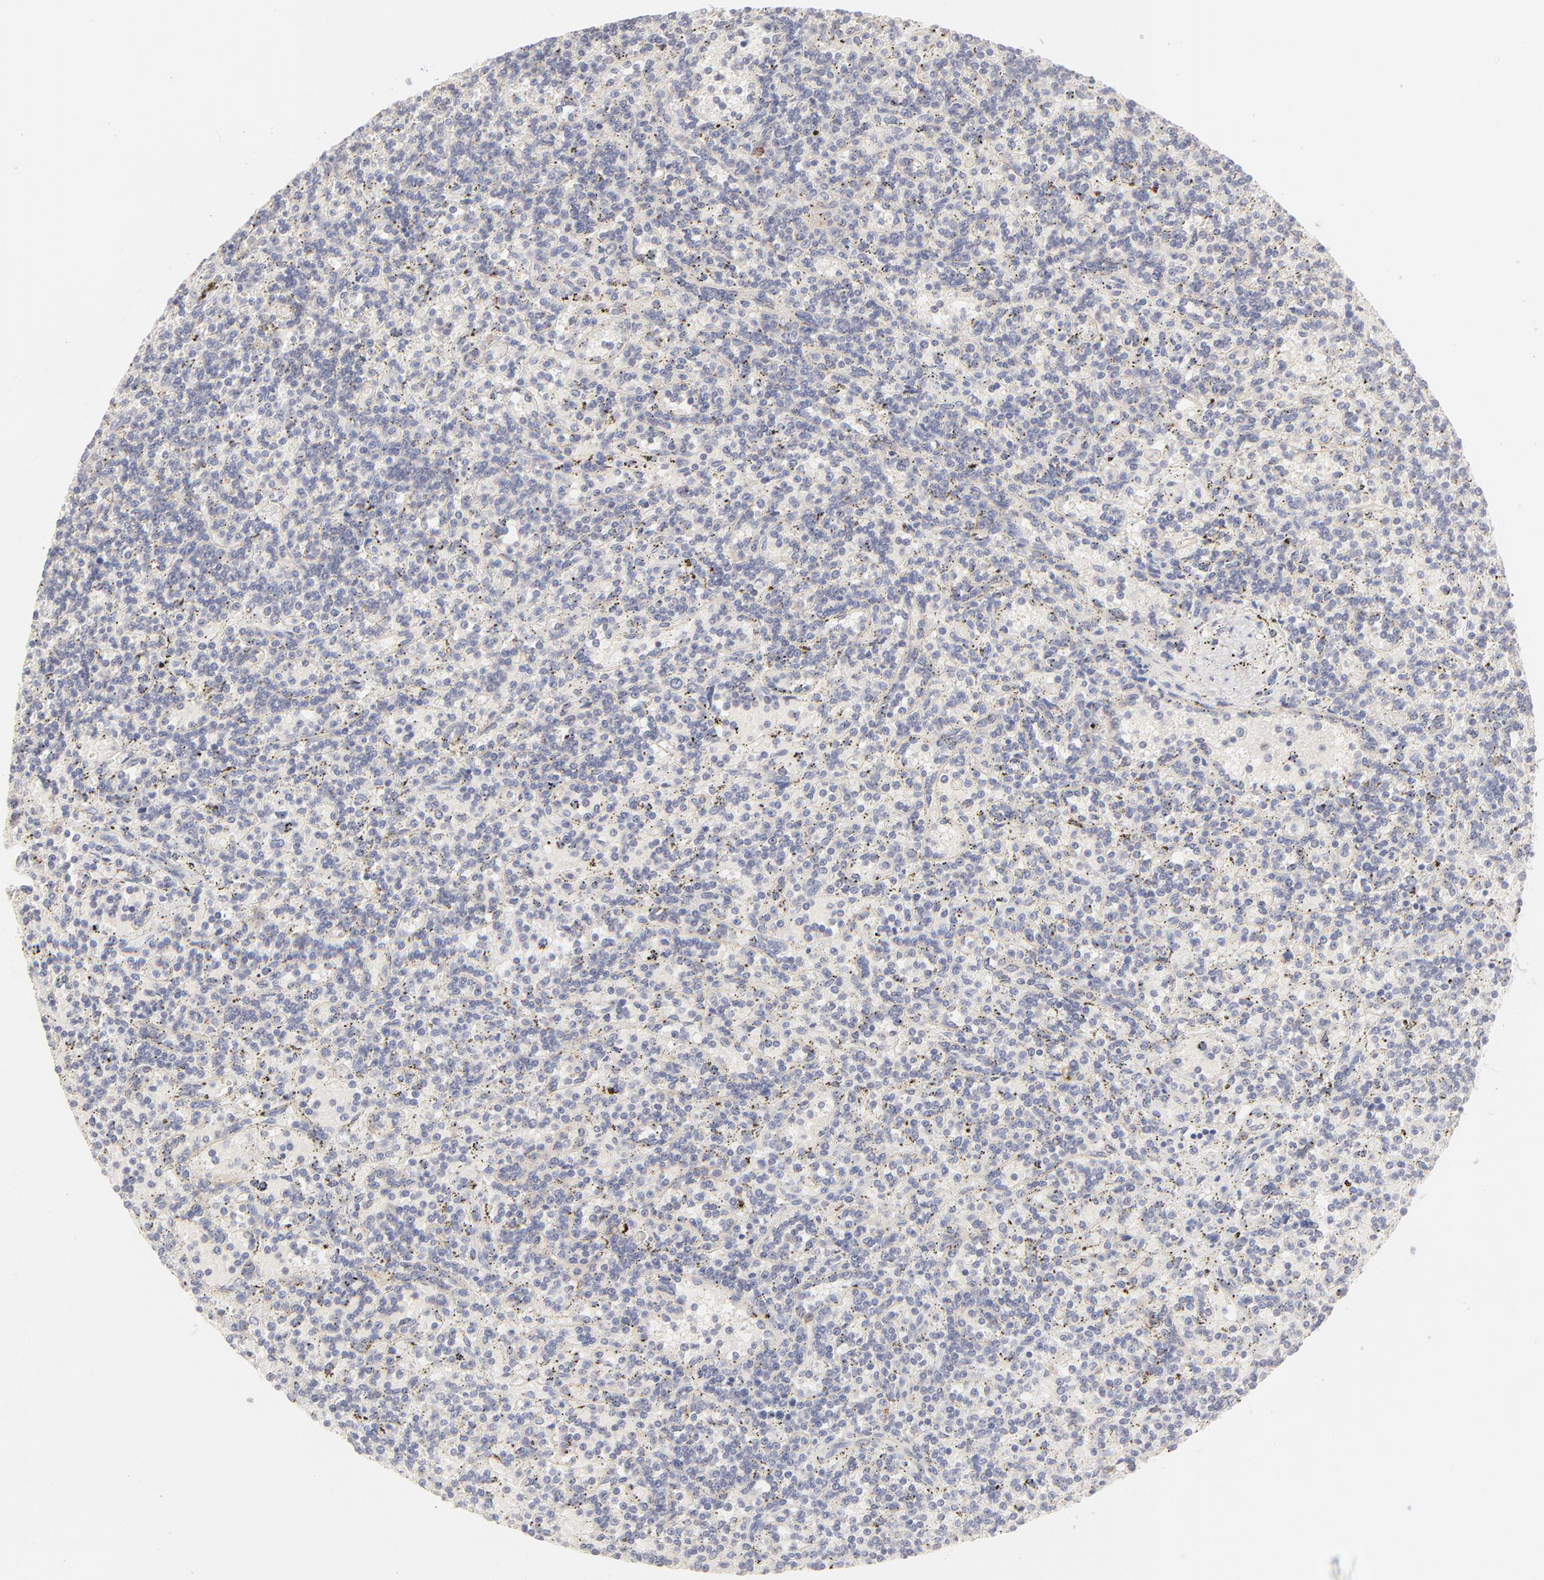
{"staining": {"intensity": "negative", "quantity": "none", "location": "none"}, "tissue": "lymphoma", "cell_type": "Tumor cells", "image_type": "cancer", "snomed": [{"axis": "morphology", "description": "Malignant lymphoma, non-Hodgkin's type, Low grade"}, {"axis": "topography", "description": "Spleen"}], "caption": "IHC micrograph of neoplastic tissue: lymphoma stained with DAB (3,3'-diaminobenzidine) shows no significant protein staining in tumor cells.", "gene": "ELF3", "patient": {"sex": "male", "age": 73}}